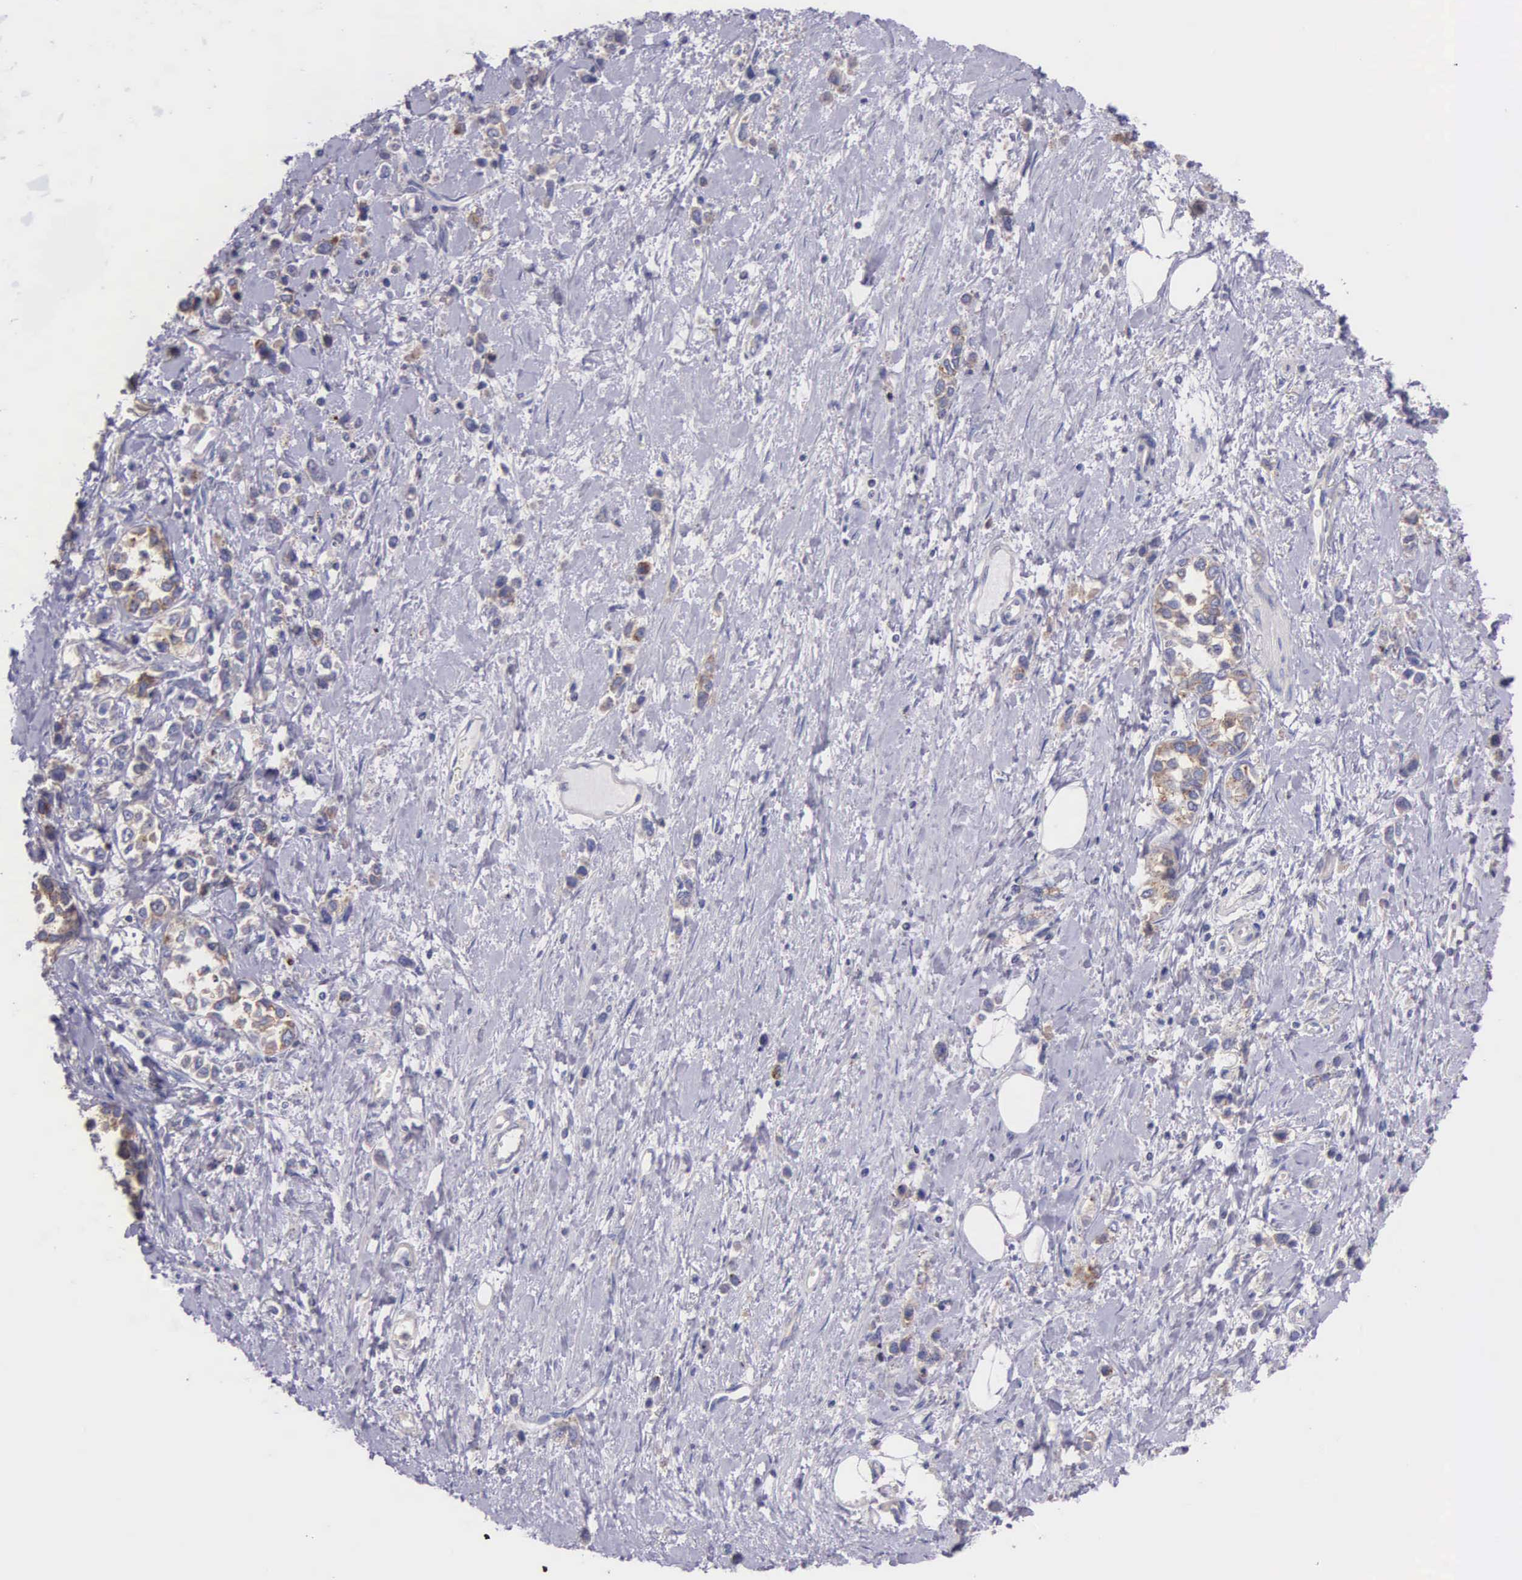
{"staining": {"intensity": "weak", "quantity": ">75%", "location": "cytoplasmic/membranous"}, "tissue": "stomach cancer", "cell_type": "Tumor cells", "image_type": "cancer", "snomed": [{"axis": "morphology", "description": "Adenocarcinoma, NOS"}, {"axis": "topography", "description": "Stomach, upper"}], "caption": "Immunohistochemistry staining of adenocarcinoma (stomach), which displays low levels of weak cytoplasmic/membranous staining in about >75% of tumor cells indicating weak cytoplasmic/membranous protein positivity. The staining was performed using DAB (3,3'-diaminobenzidine) (brown) for protein detection and nuclei were counterstained in hematoxylin (blue).", "gene": "MIA2", "patient": {"sex": "male", "age": 76}}